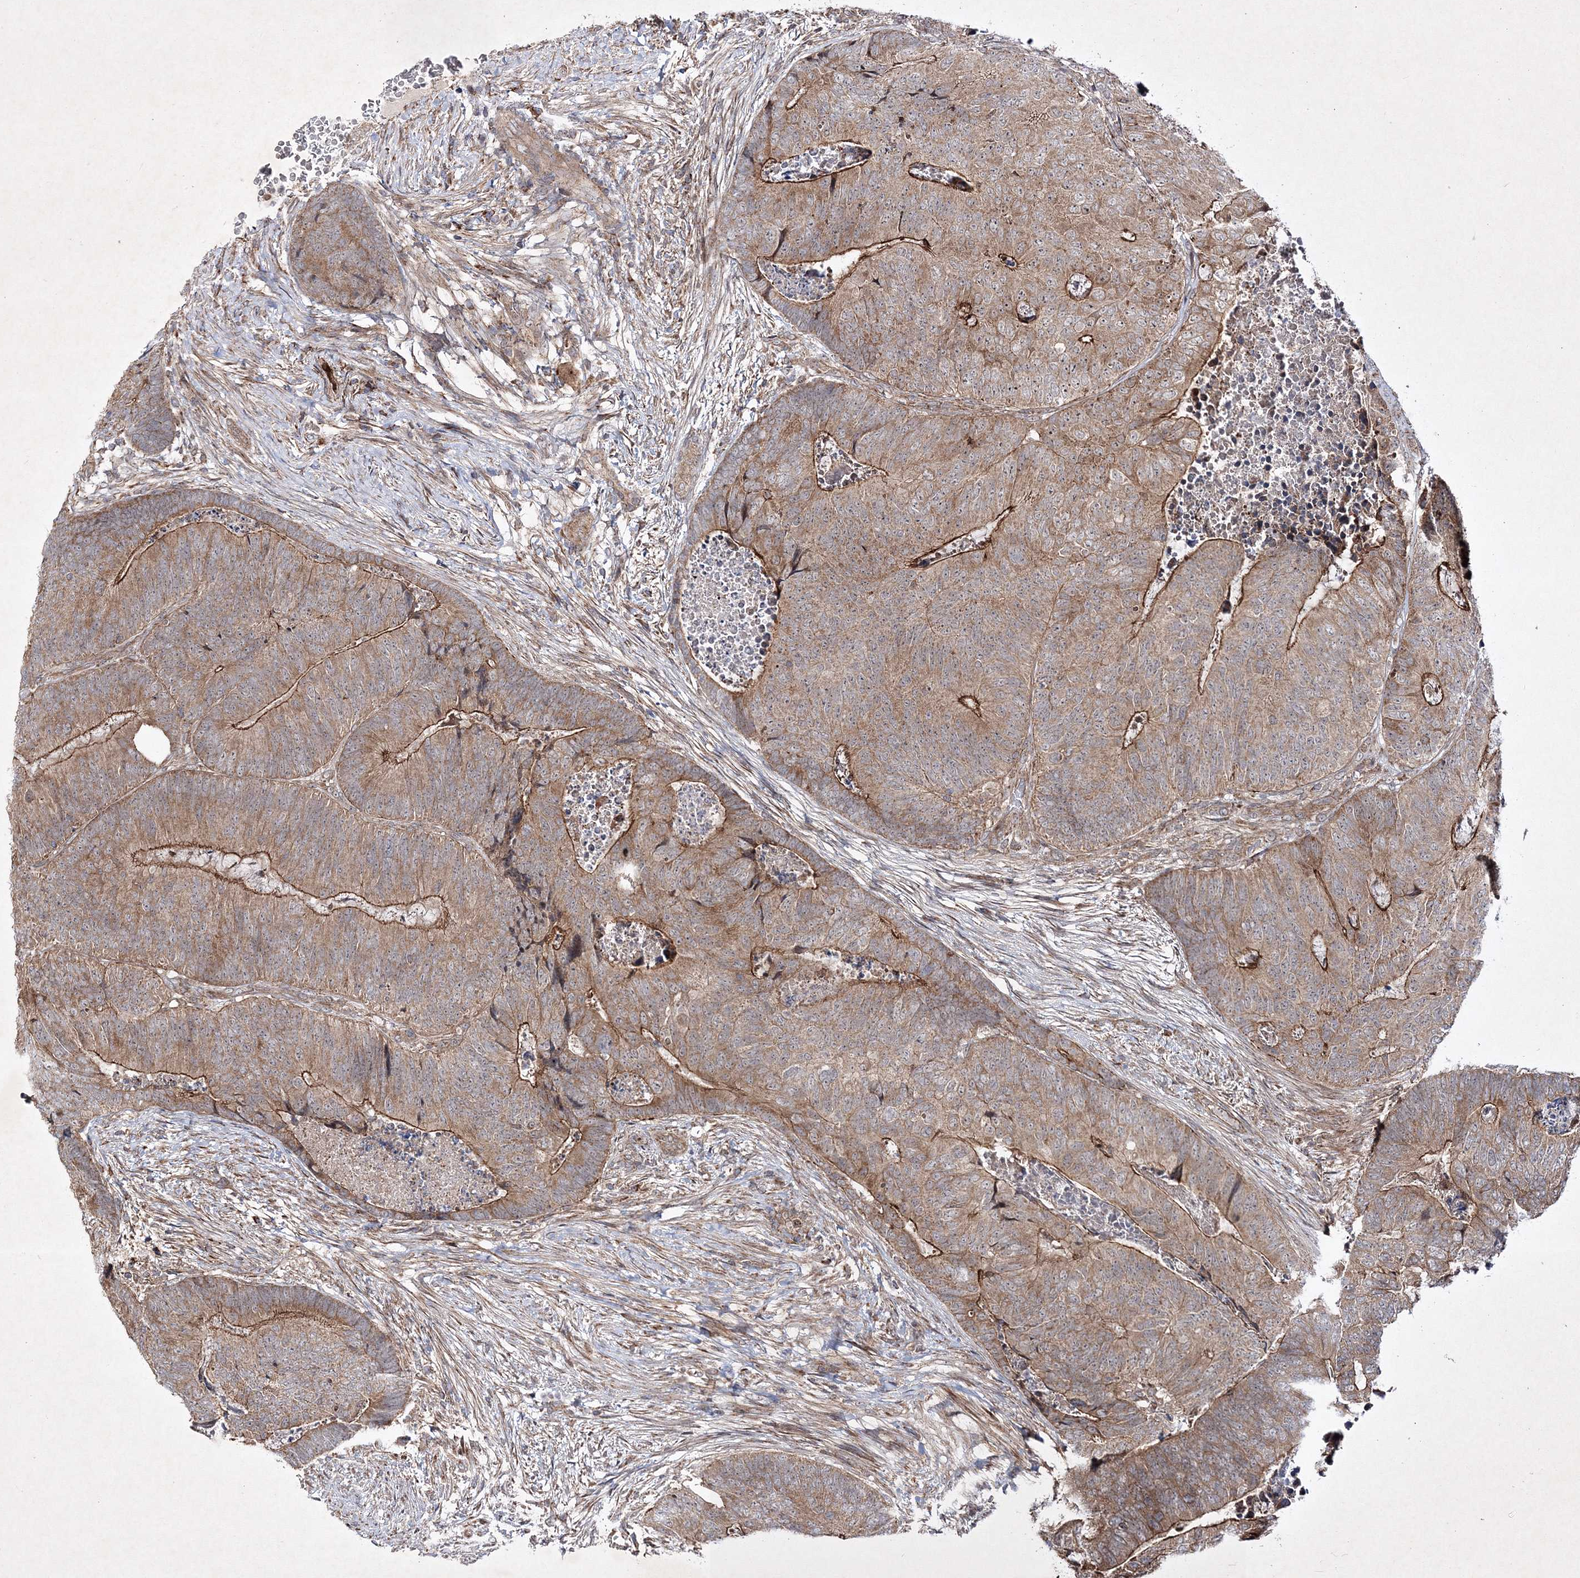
{"staining": {"intensity": "moderate", "quantity": ">75%", "location": "cytoplasmic/membranous"}, "tissue": "colorectal cancer", "cell_type": "Tumor cells", "image_type": "cancer", "snomed": [{"axis": "morphology", "description": "Adenocarcinoma, NOS"}, {"axis": "topography", "description": "Colon"}], "caption": "A micrograph of colorectal adenocarcinoma stained for a protein reveals moderate cytoplasmic/membranous brown staining in tumor cells.", "gene": "SCRN3", "patient": {"sex": "female", "age": 67}}